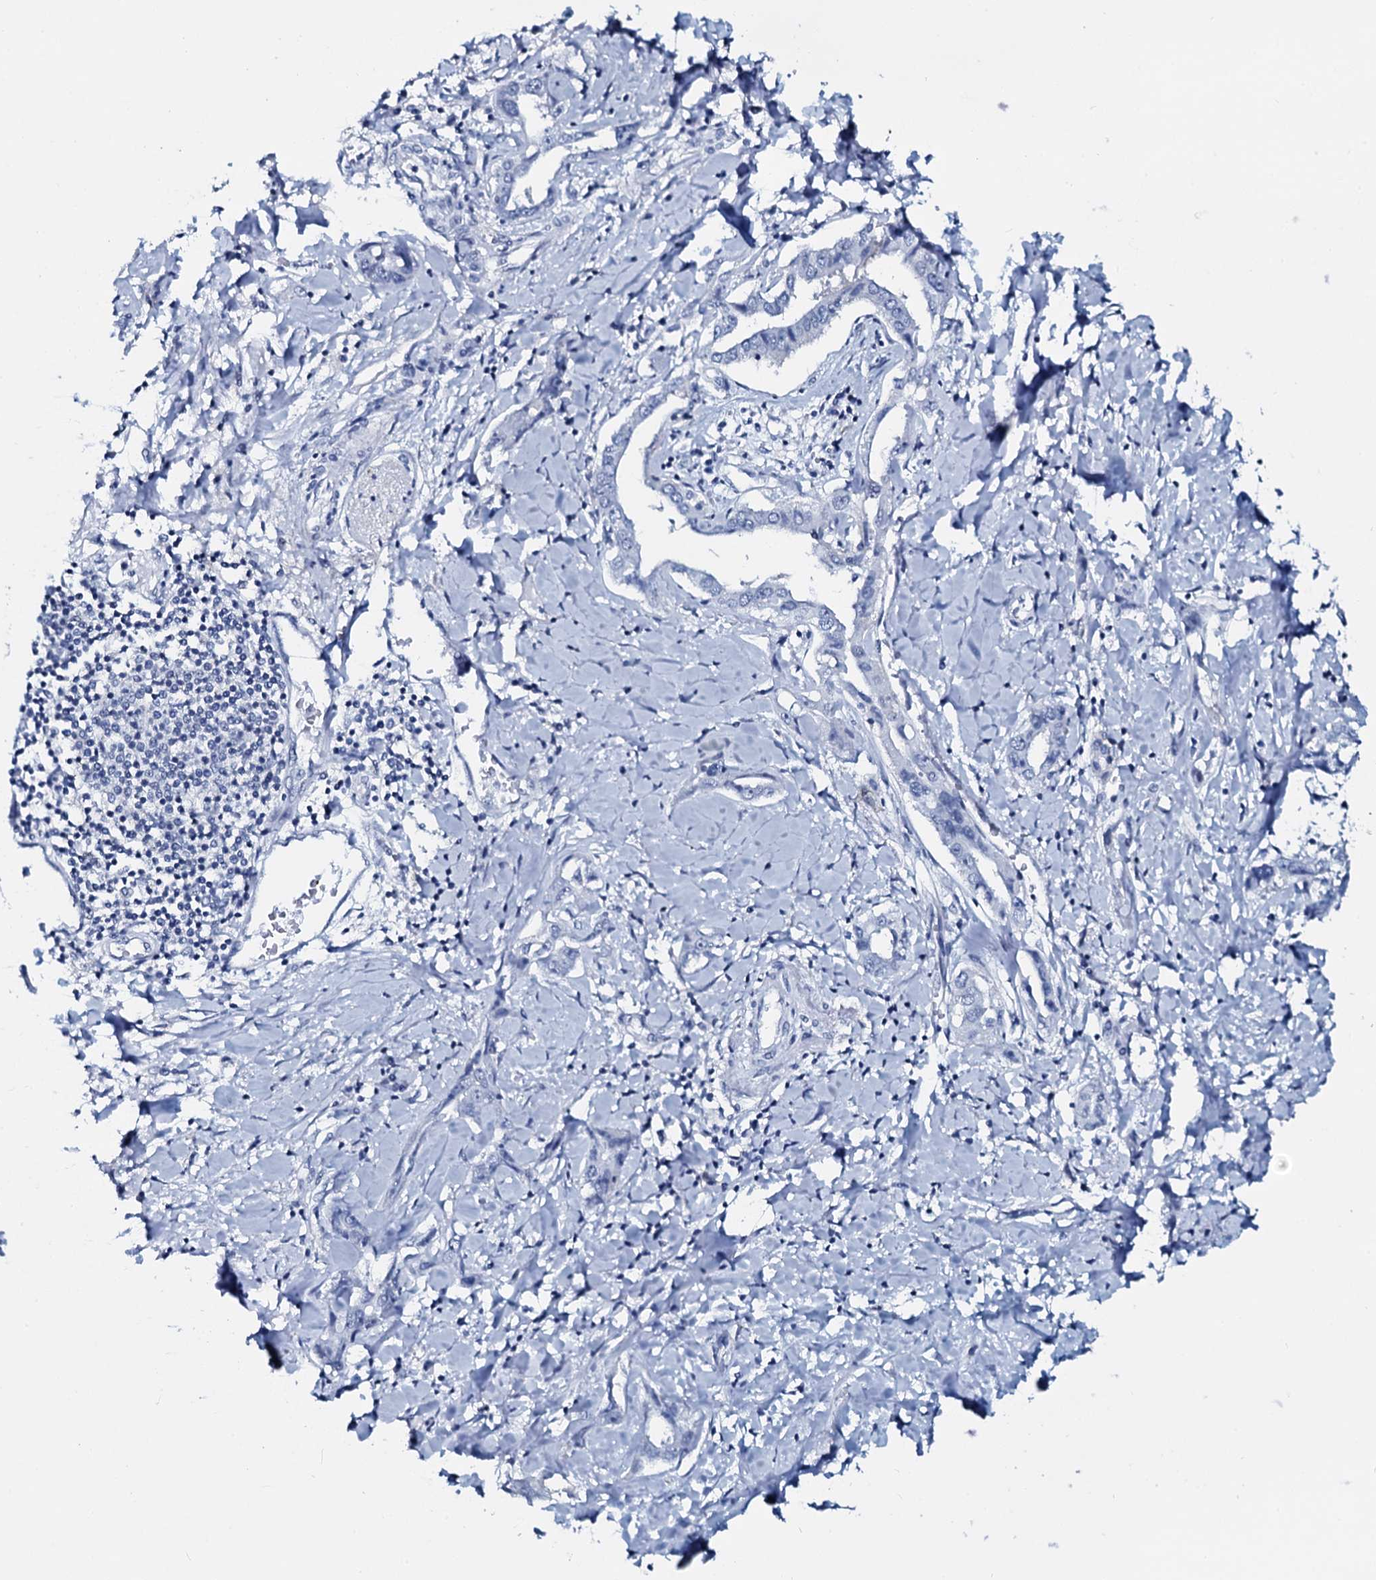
{"staining": {"intensity": "negative", "quantity": "none", "location": "none"}, "tissue": "liver cancer", "cell_type": "Tumor cells", "image_type": "cancer", "snomed": [{"axis": "morphology", "description": "Cholangiocarcinoma"}, {"axis": "topography", "description": "Liver"}], "caption": "Immunohistochemical staining of liver cancer exhibits no significant positivity in tumor cells.", "gene": "SLC4A7", "patient": {"sex": "male", "age": 59}}